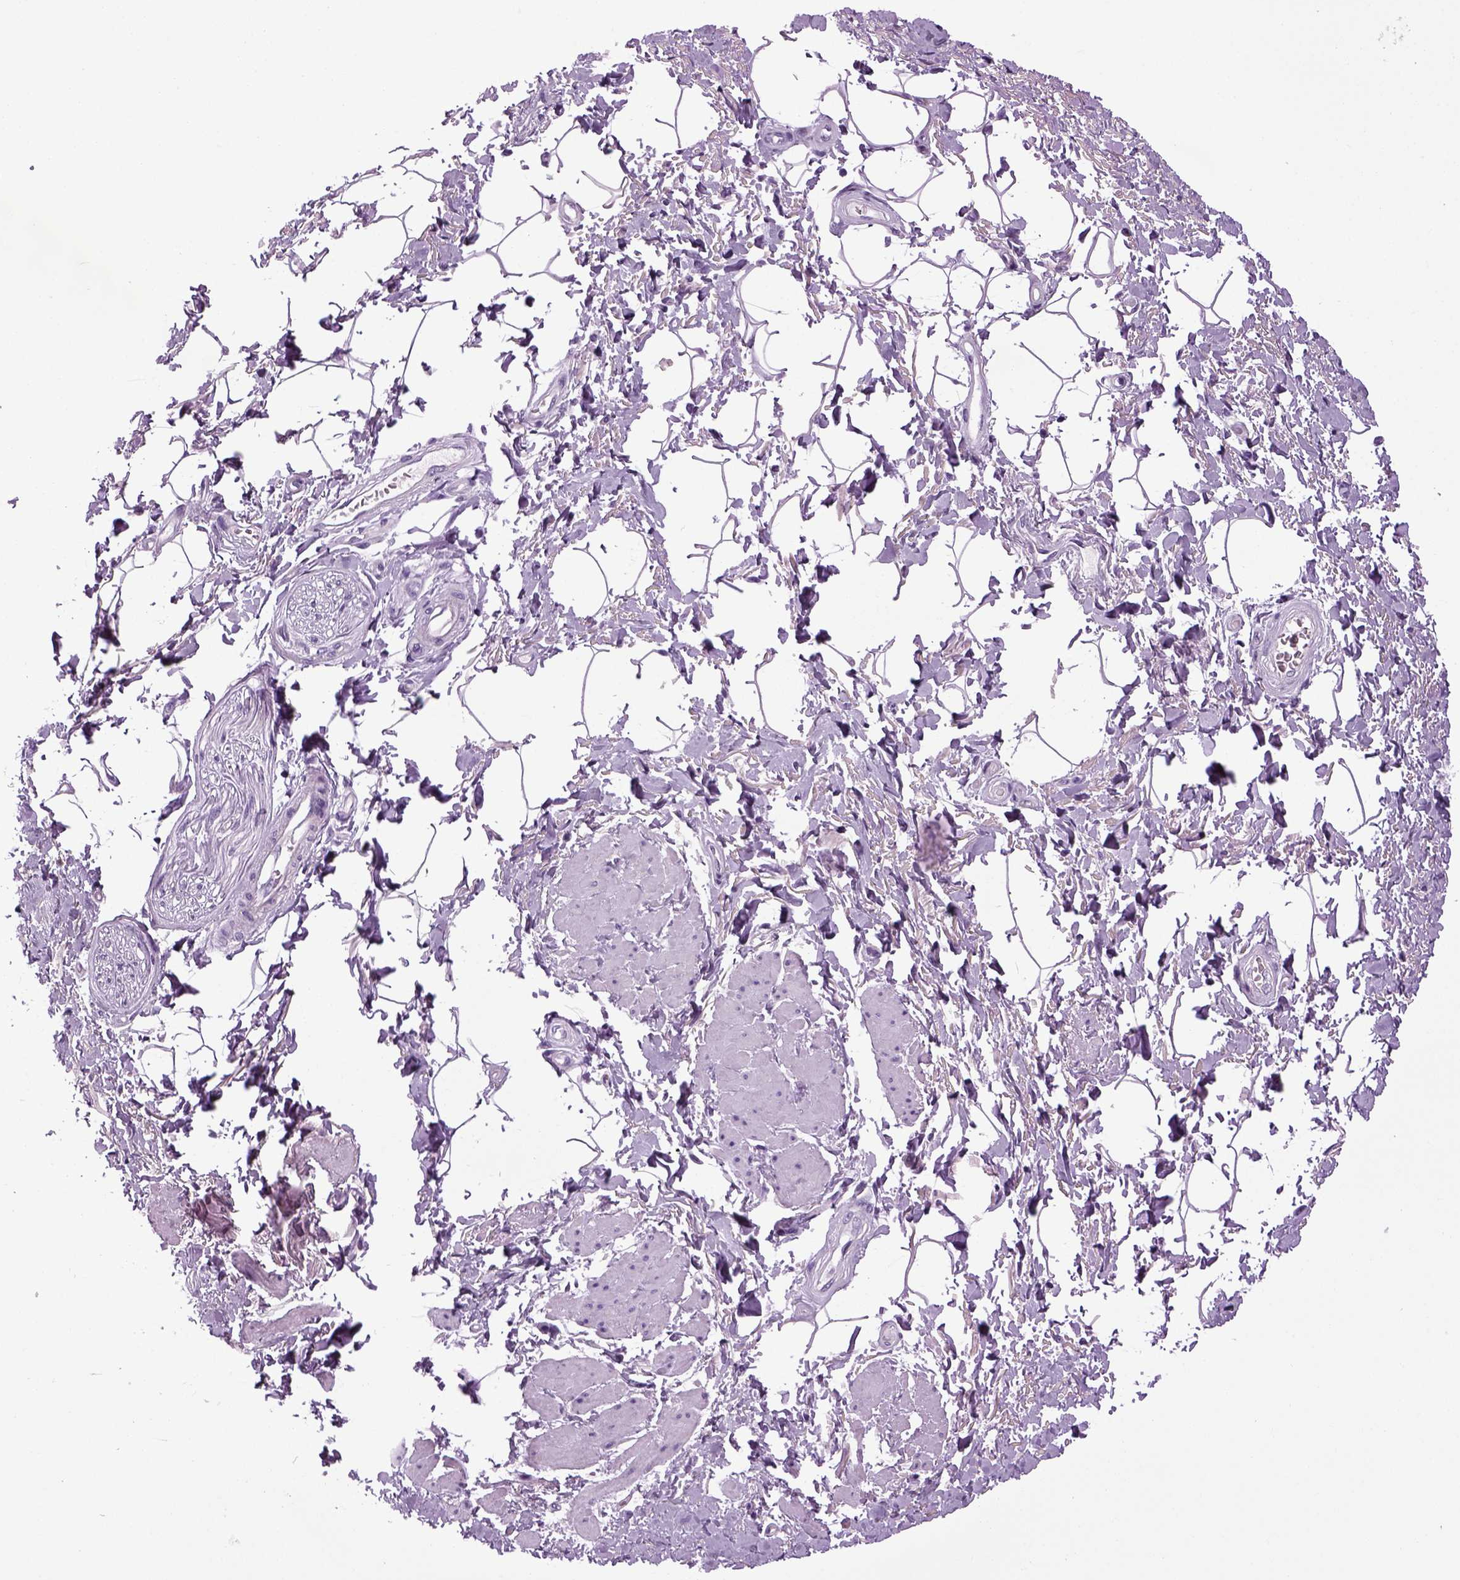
{"staining": {"intensity": "negative", "quantity": "none", "location": "none"}, "tissue": "adipose tissue", "cell_type": "Adipocytes", "image_type": "normal", "snomed": [{"axis": "morphology", "description": "Normal tissue, NOS"}, {"axis": "topography", "description": "Peripheral nerve tissue"}], "caption": "This is an IHC histopathology image of normal human adipose tissue. There is no staining in adipocytes.", "gene": "HMCN2", "patient": {"sex": "male", "age": 51}}